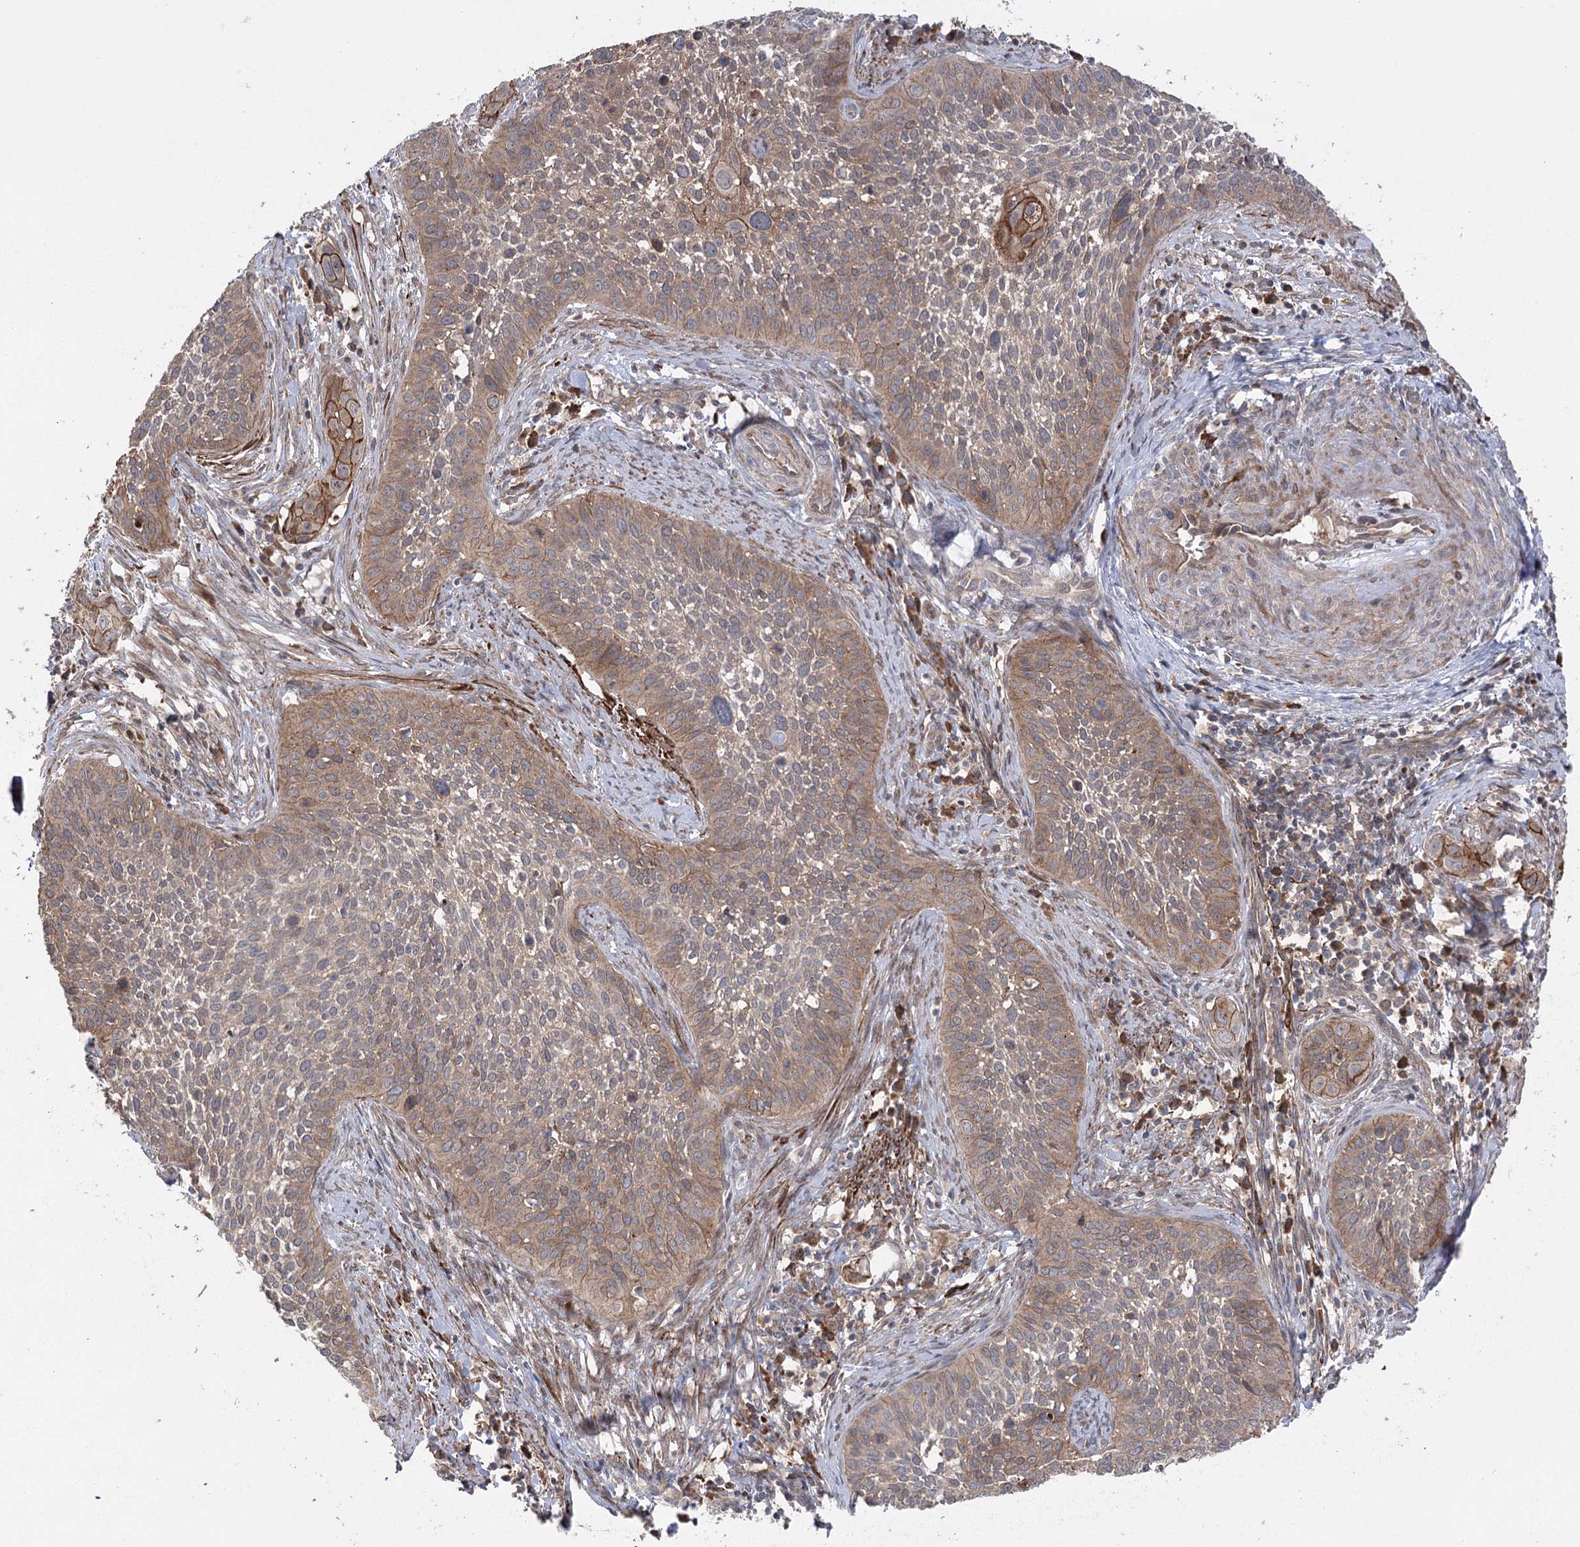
{"staining": {"intensity": "moderate", "quantity": ">75%", "location": "cytoplasmic/membranous"}, "tissue": "cervical cancer", "cell_type": "Tumor cells", "image_type": "cancer", "snomed": [{"axis": "morphology", "description": "Squamous cell carcinoma, NOS"}, {"axis": "topography", "description": "Cervix"}], "caption": "The immunohistochemical stain shows moderate cytoplasmic/membranous positivity in tumor cells of squamous cell carcinoma (cervical) tissue.", "gene": "KCNN2", "patient": {"sex": "female", "age": 34}}